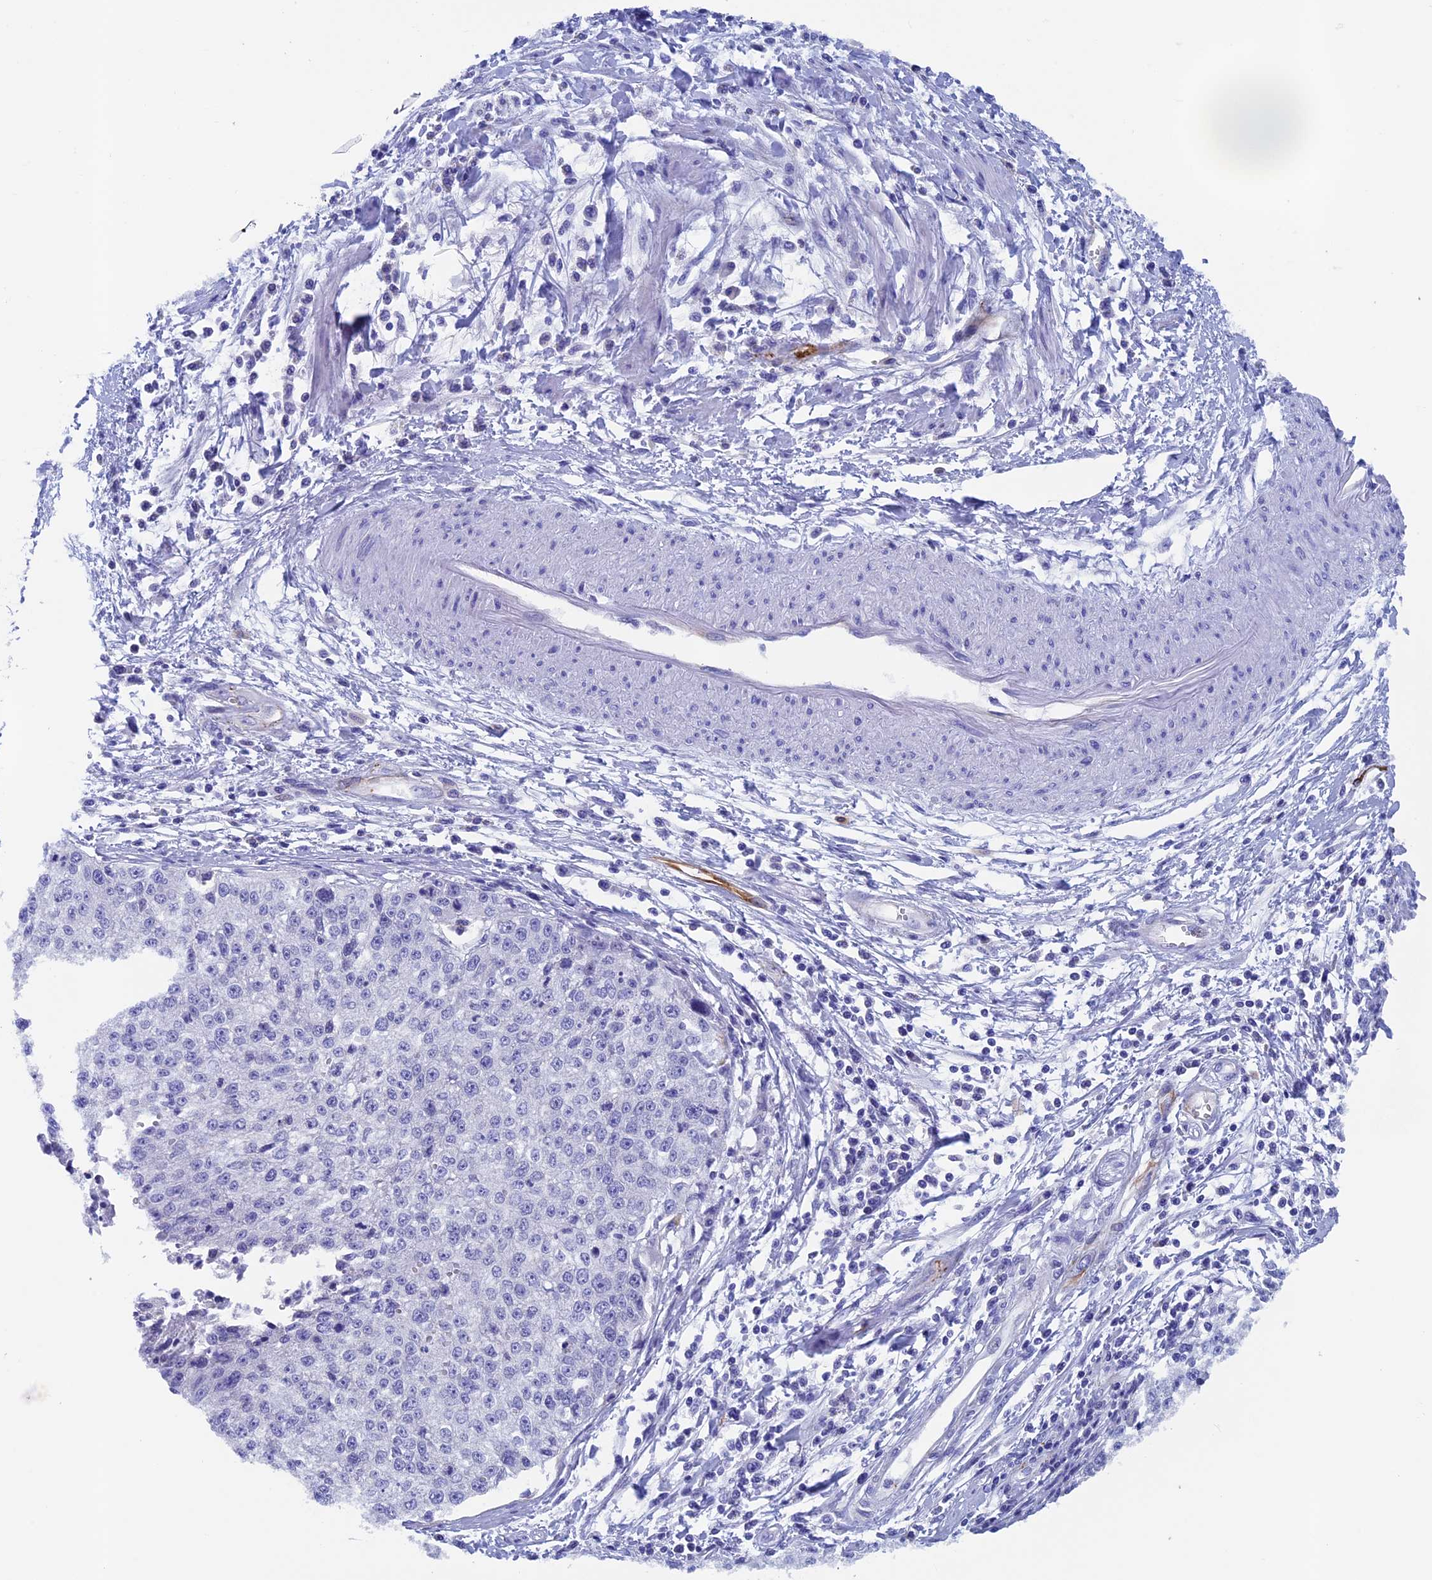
{"staining": {"intensity": "negative", "quantity": "none", "location": "none"}, "tissue": "cervical cancer", "cell_type": "Tumor cells", "image_type": "cancer", "snomed": [{"axis": "morphology", "description": "Squamous cell carcinoma, NOS"}, {"axis": "topography", "description": "Cervix"}], "caption": "The immunohistochemistry histopathology image has no significant positivity in tumor cells of cervical squamous cell carcinoma tissue.", "gene": "INSYN1", "patient": {"sex": "female", "age": 57}}